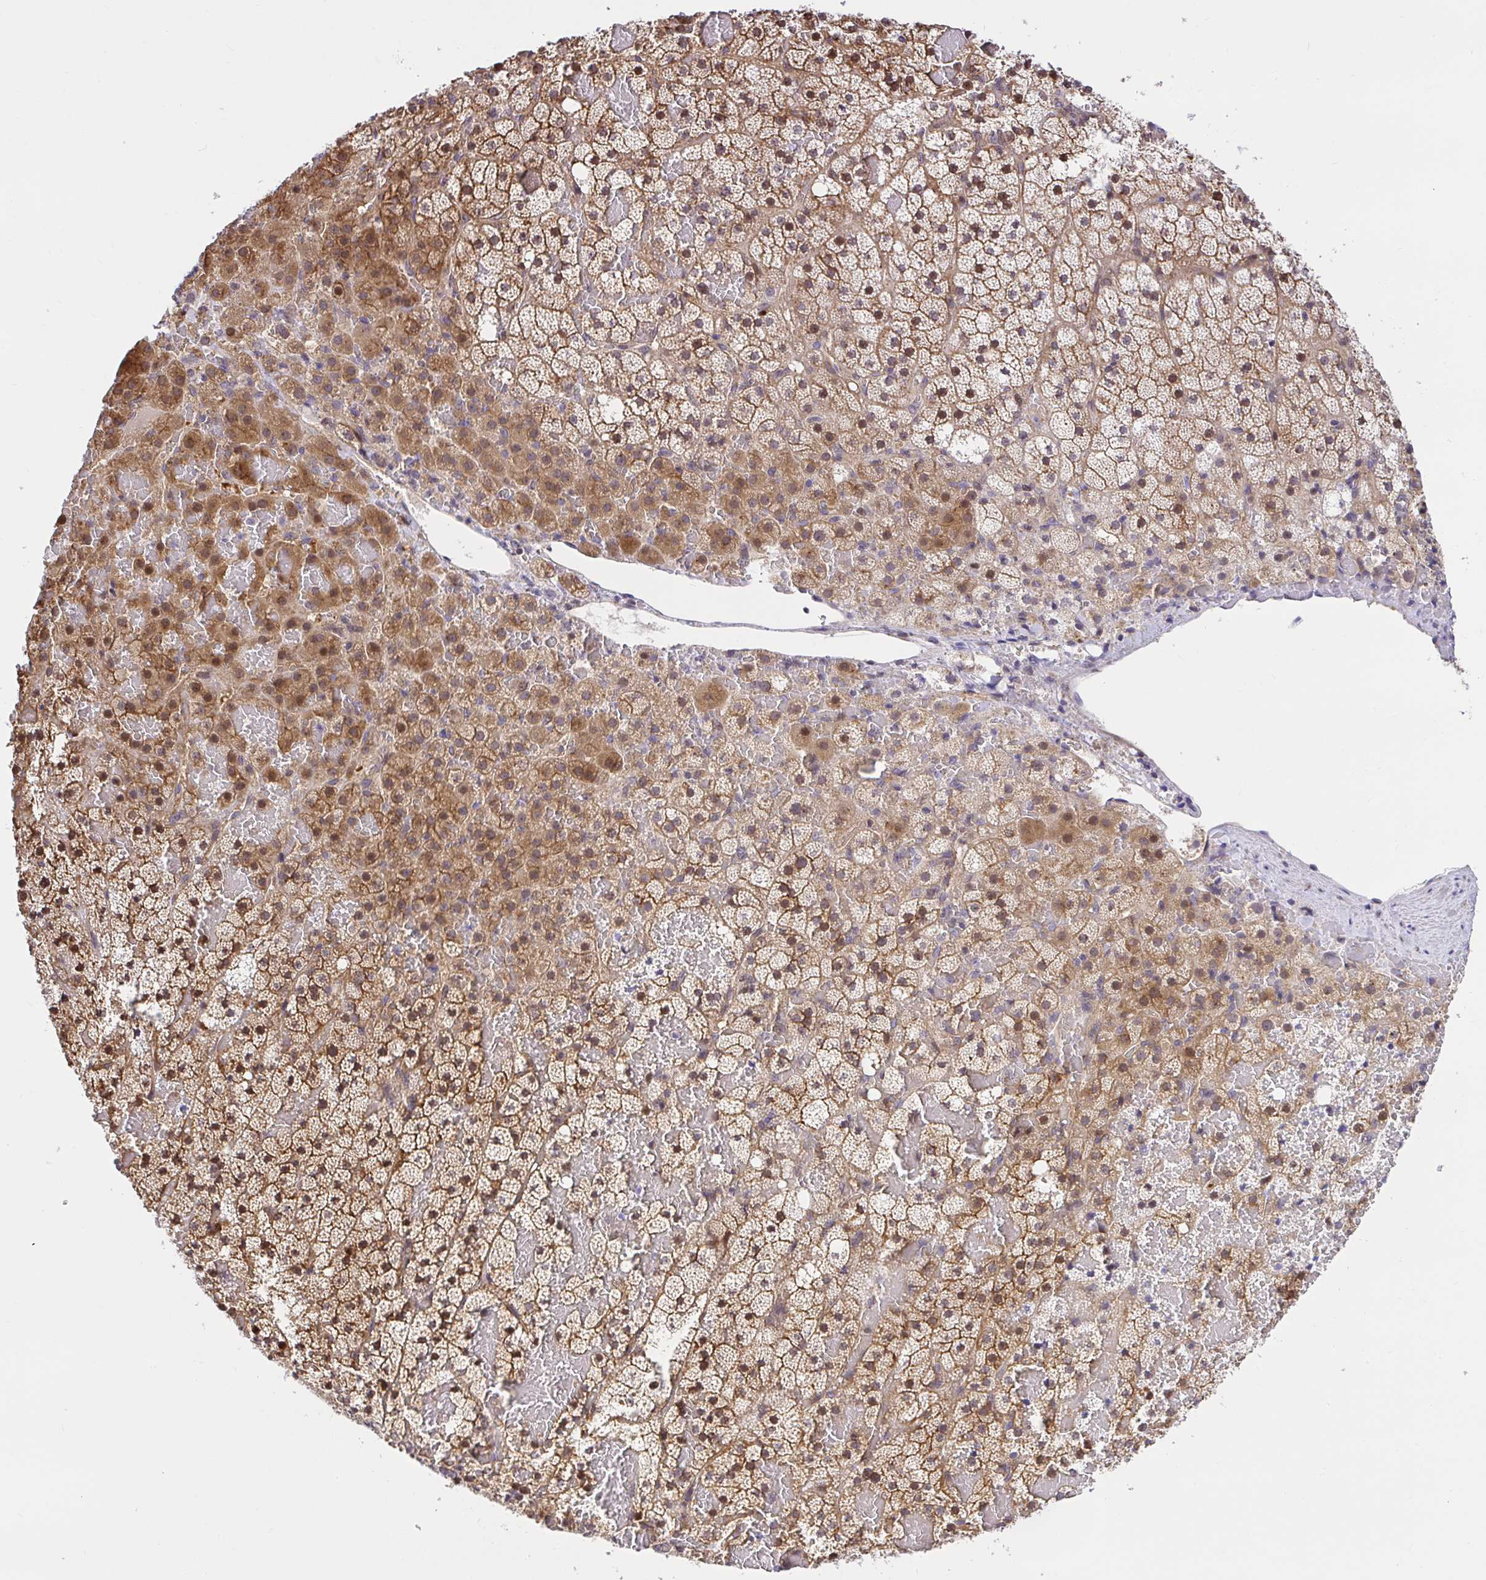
{"staining": {"intensity": "moderate", "quantity": ">75%", "location": "cytoplasmic/membranous,nuclear"}, "tissue": "adrenal gland", "cell_type": "Glandular cells", "image_type": "normal", "snomed": [{"axis": "morphology", "description": "Normal tissue, NOS"}, {"axis": "topography", "description": "Adrenal gland"}], "caption": "Brown immunohistochemical staining in benign adrenal gland displays moderate cytoplasmic/membranous,nuclear staining in approximately >75% of glandular cells.", "gene": "TRIM55", "patient": {"sex": "male", "age": 53}}